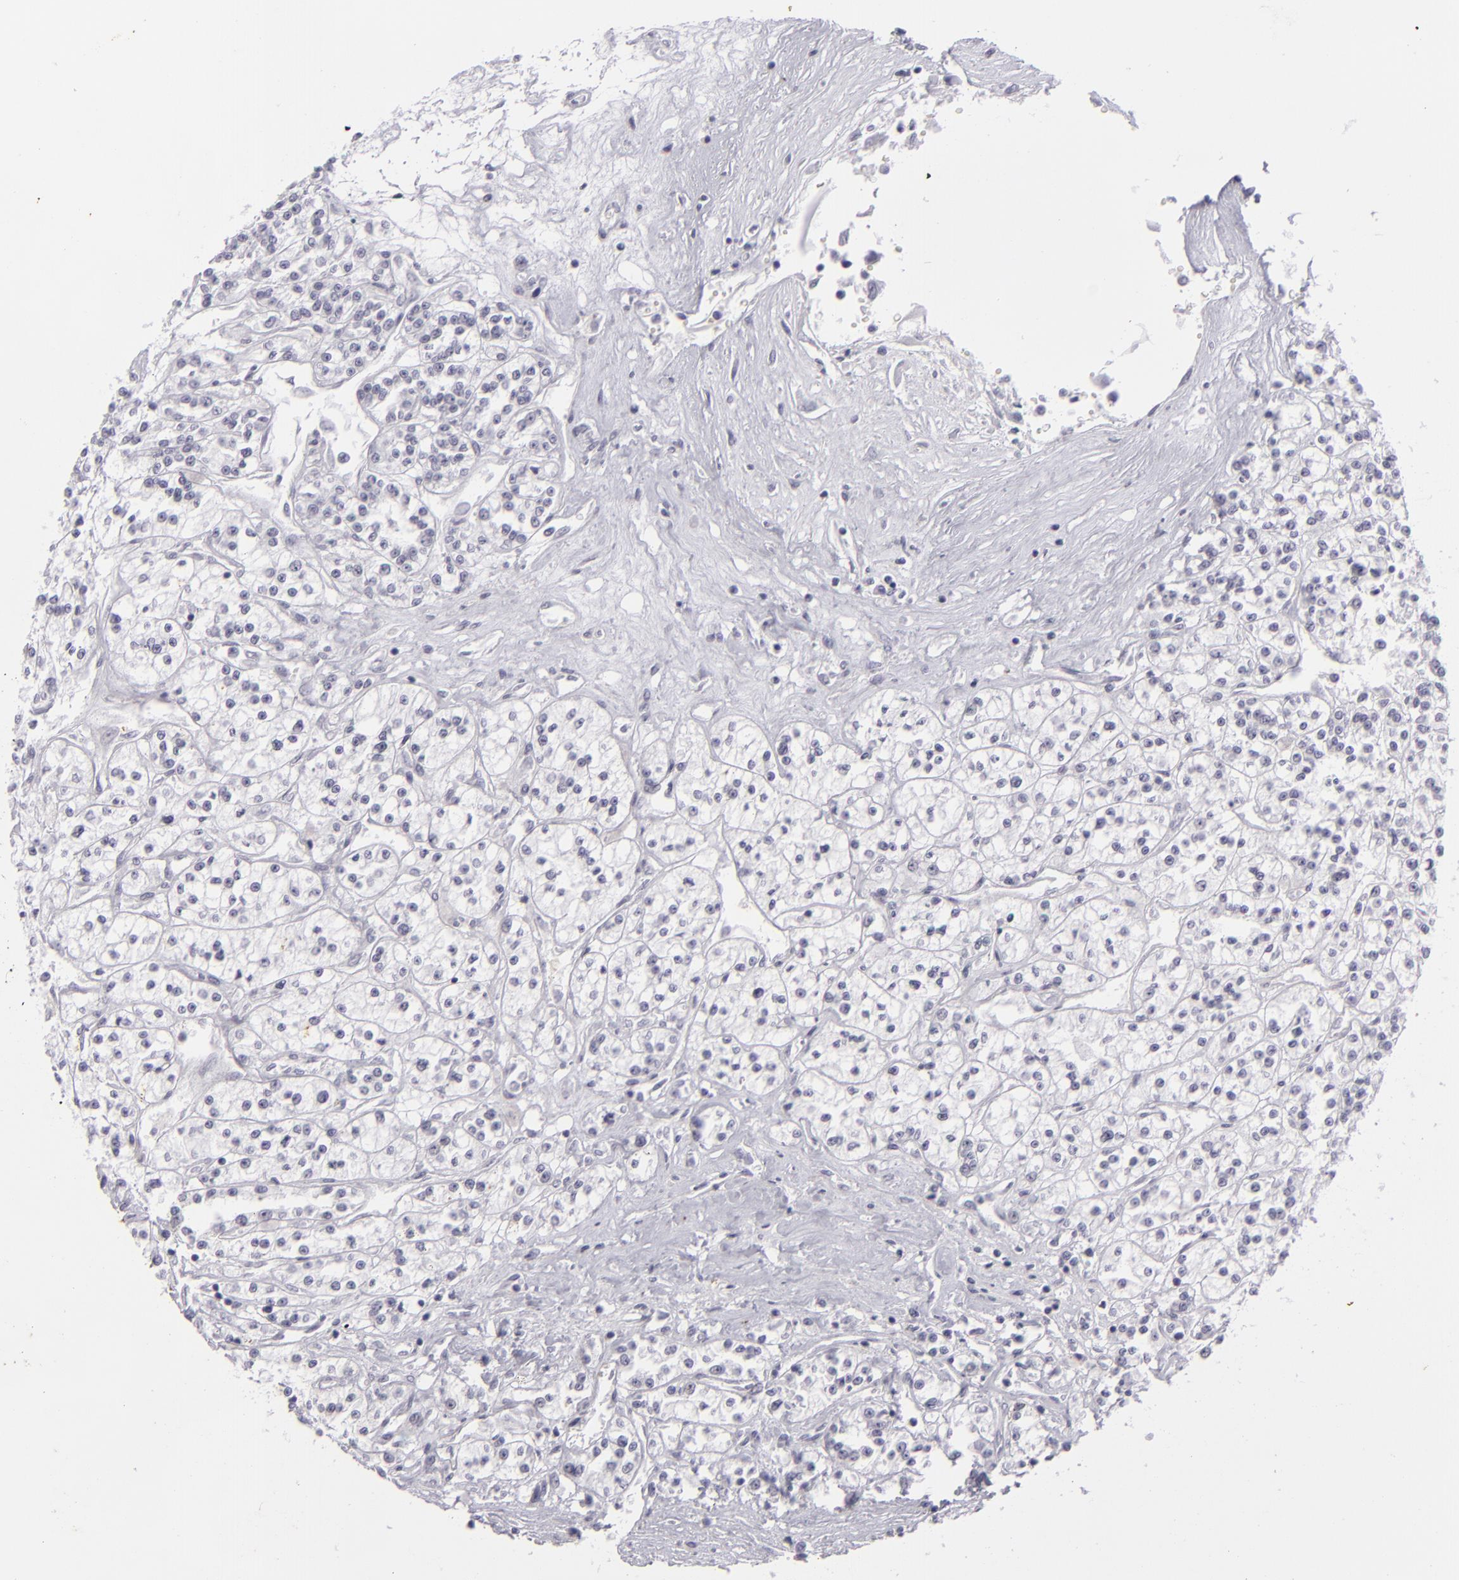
{"staining": {"intensity": "negative", "quantity": "none", "location": "none"}, "tissue": "renal cancer", "cell_type": "Tumor cells", "image_type": "cancer", "snomed": [{"axis": "morphology", "description": "Adenocarcinoma, NOS"}, {"axis": "topography", "description": "Kidney"}], "caption": "Immunohistochemistry micrograph of human adenocarcinoma (renal) stained for a protein (brown), which exhibits no staining in tumor cells.", "gene": "KRT1", "patient": {"sex": "female", "age": 76}}